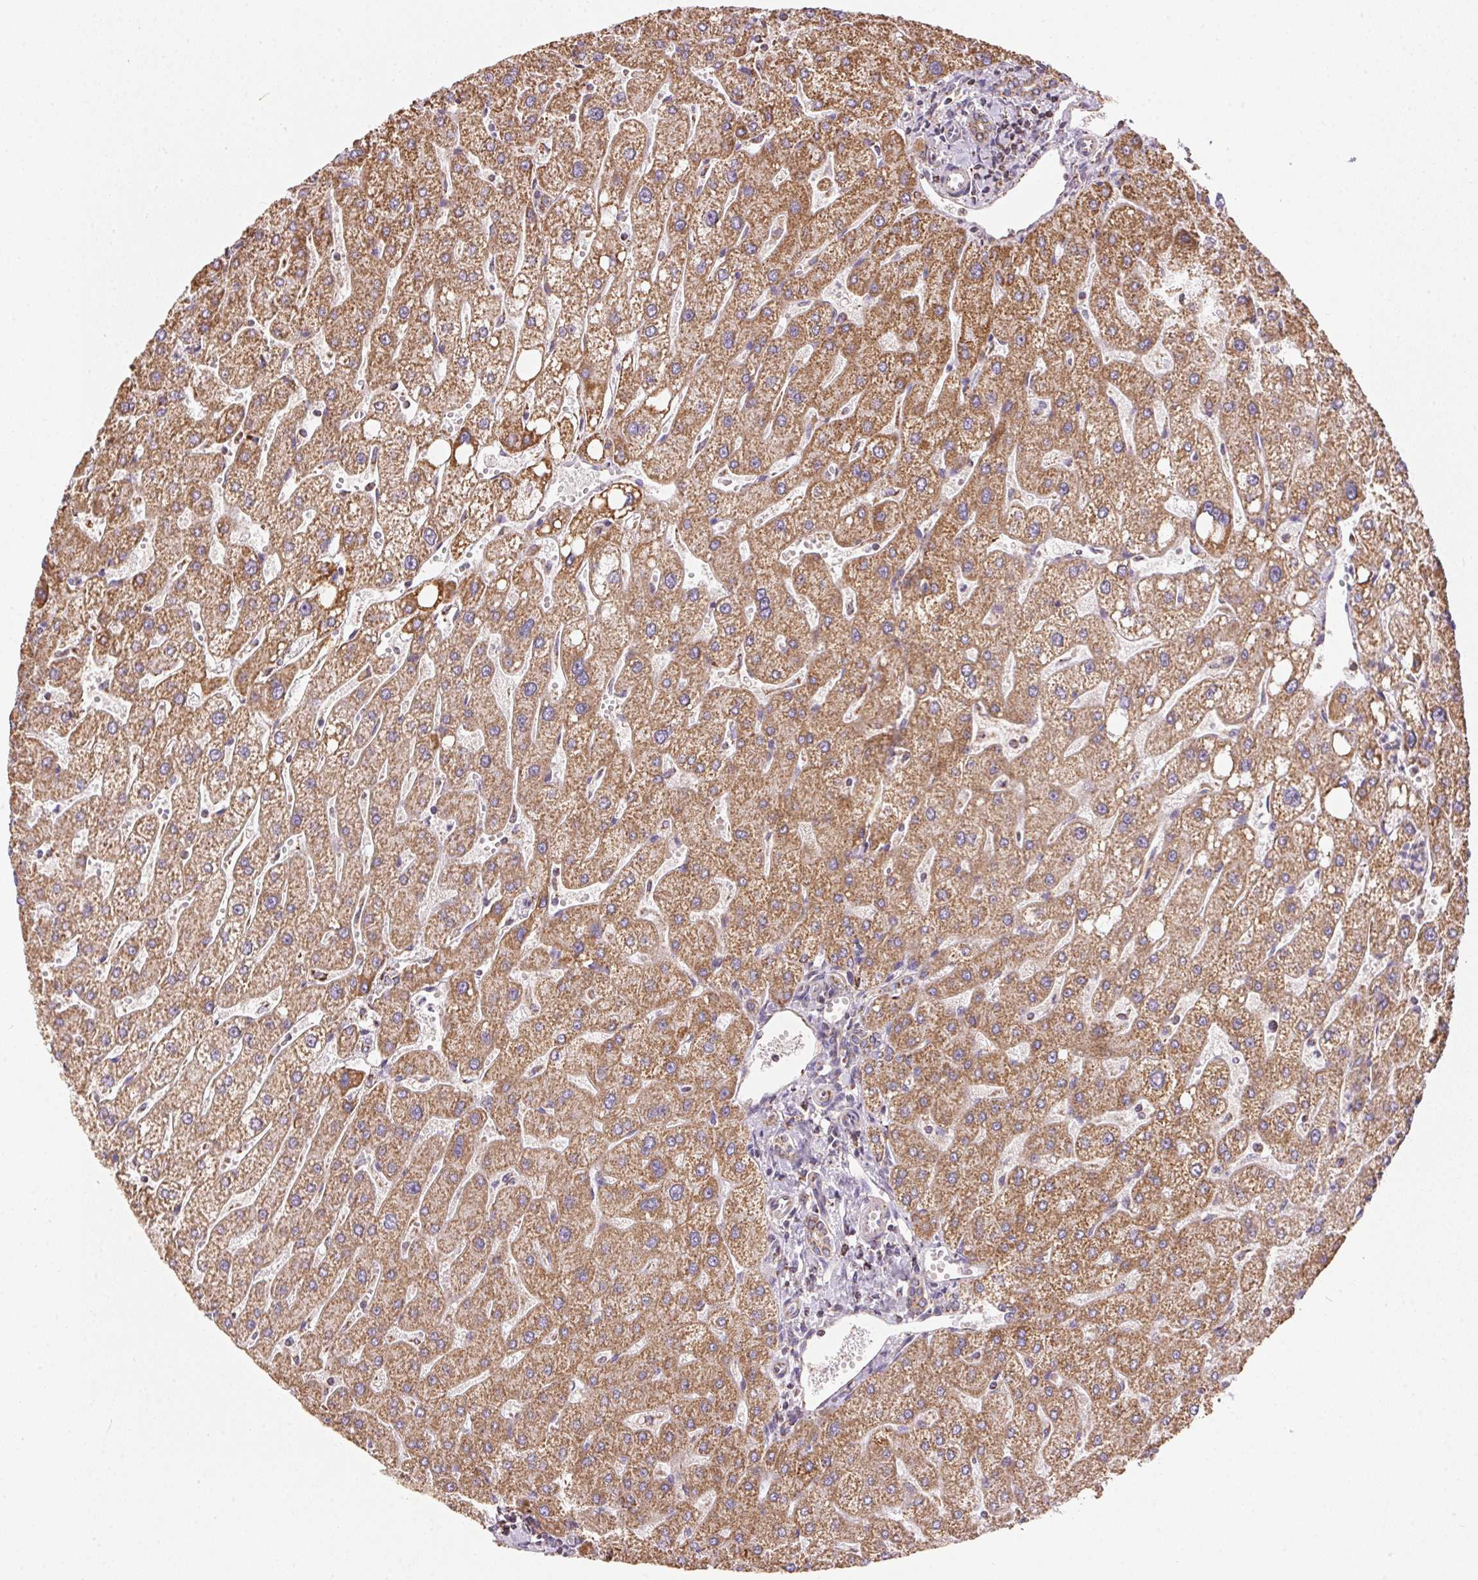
{"staining": {"intensity": "weak", "quantity": ">75%", "location": "cytoplasmic/membranous"}, "tissue": "liver", "cell_type": "Cholangiocytes", "image_type": "normal", "snomed": [{"axis": "morphology", "description": "Normal tissue, NOS"}, {"axis": "topography", "description": "Liver"}], "caption": "A brown stain labels weak cytoplasmic/membranous positivity of a protein in cholangiocytes of unremarkable liver. (IHC, brightfield microscopy, high magnification).", "gene": "MAPK11", "patient": {"sex": "male", "age": 67}}